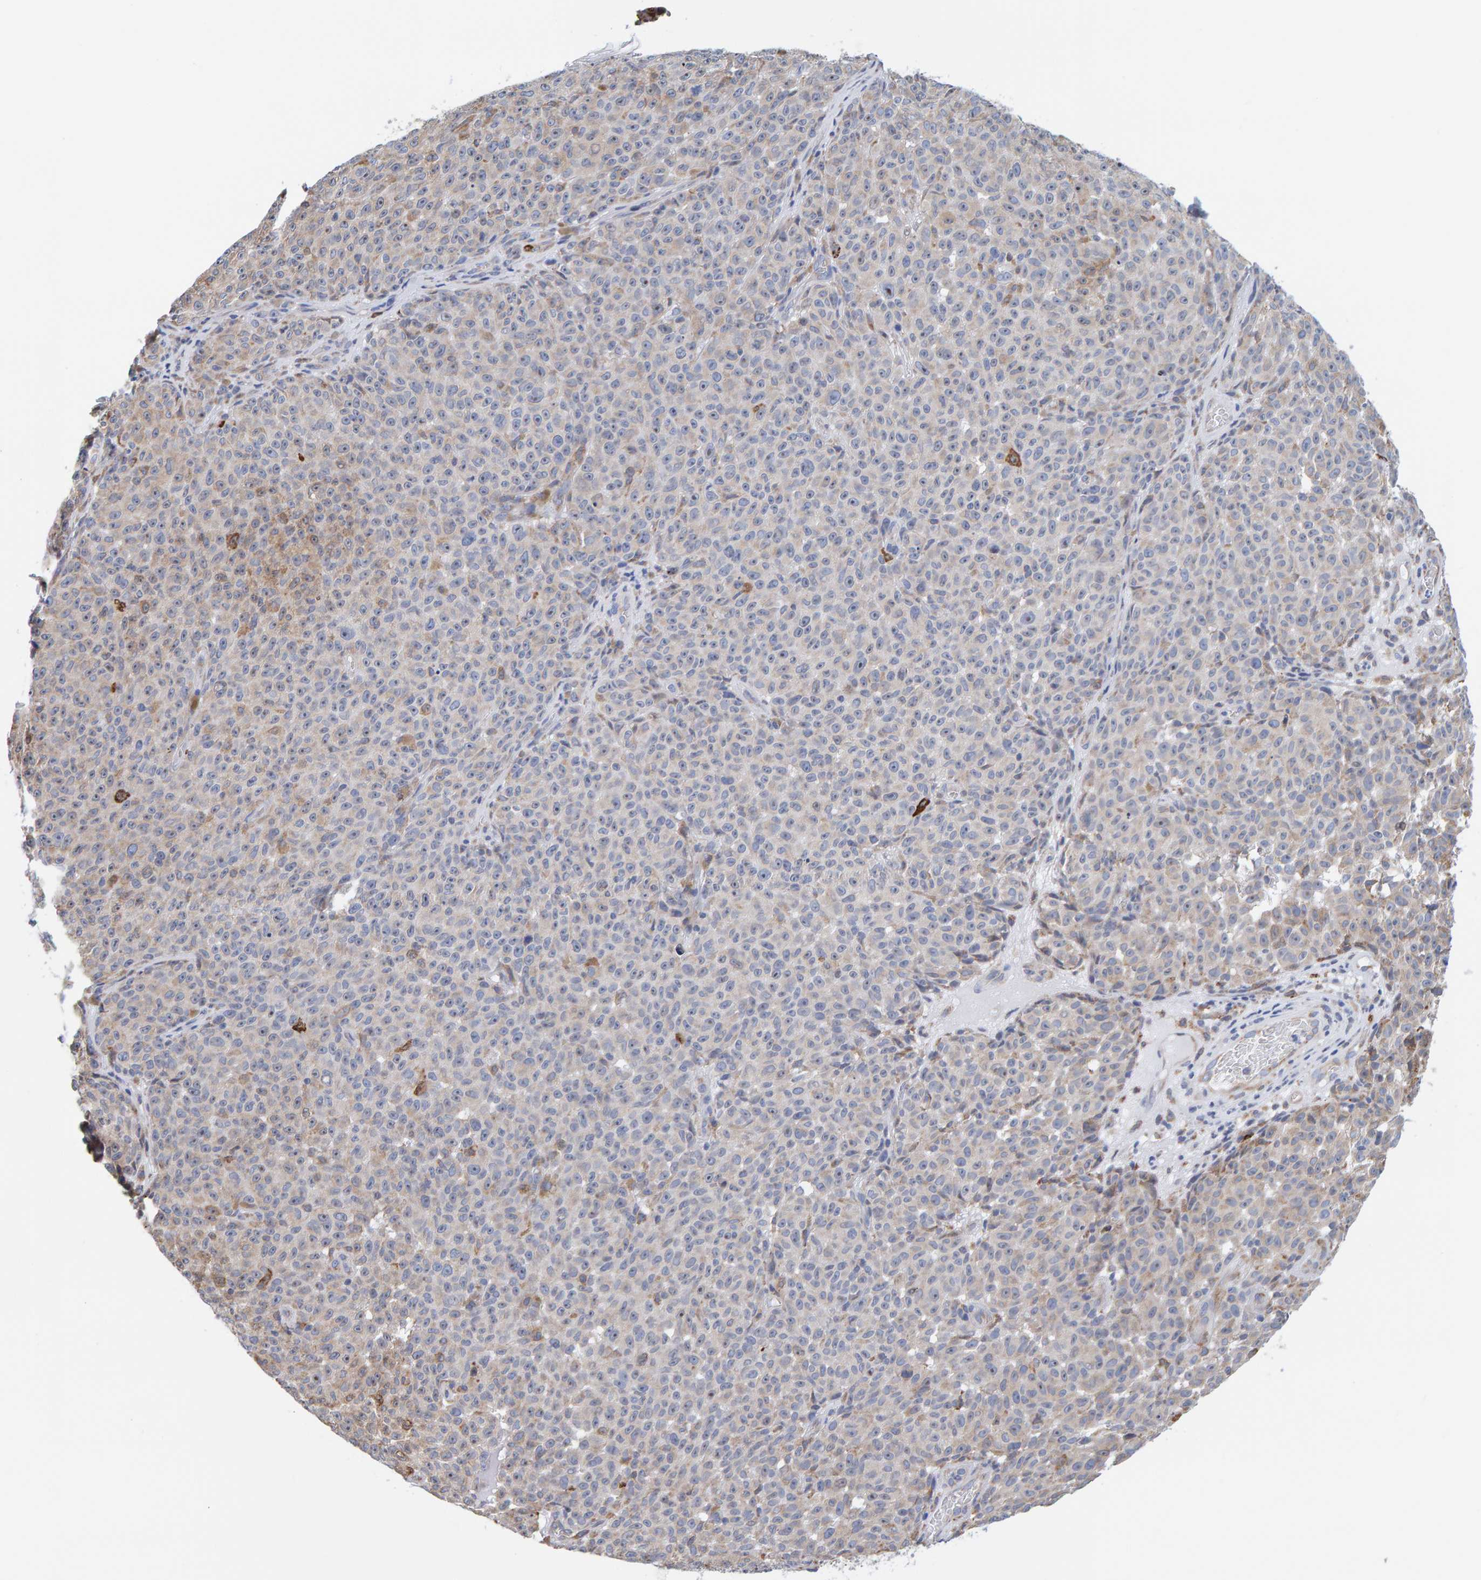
{"staining": {"intensity": "moderate", "quantity": "<25%", "location": "cytoplasmic/membranous"}, "tissue": "melanoma", "cell_type": "Tumor cells", "image_type": "cancer", "snomed": [{"axis": "morphology", "description": "Malignant melanoma, NOS"}, {"axis": "topography", "description": "Skin"}], "caption": "Immunohistochemical staining of malignant melanoma shows low levels of moderate cytoplasmic/membranous protein staining in about <25% of tumor cells. (DAB IHC, brown staining for protein, blue staining for nuclei).", "gene": "SGPL1", "patient": {"sex": "female", "age": 82}}